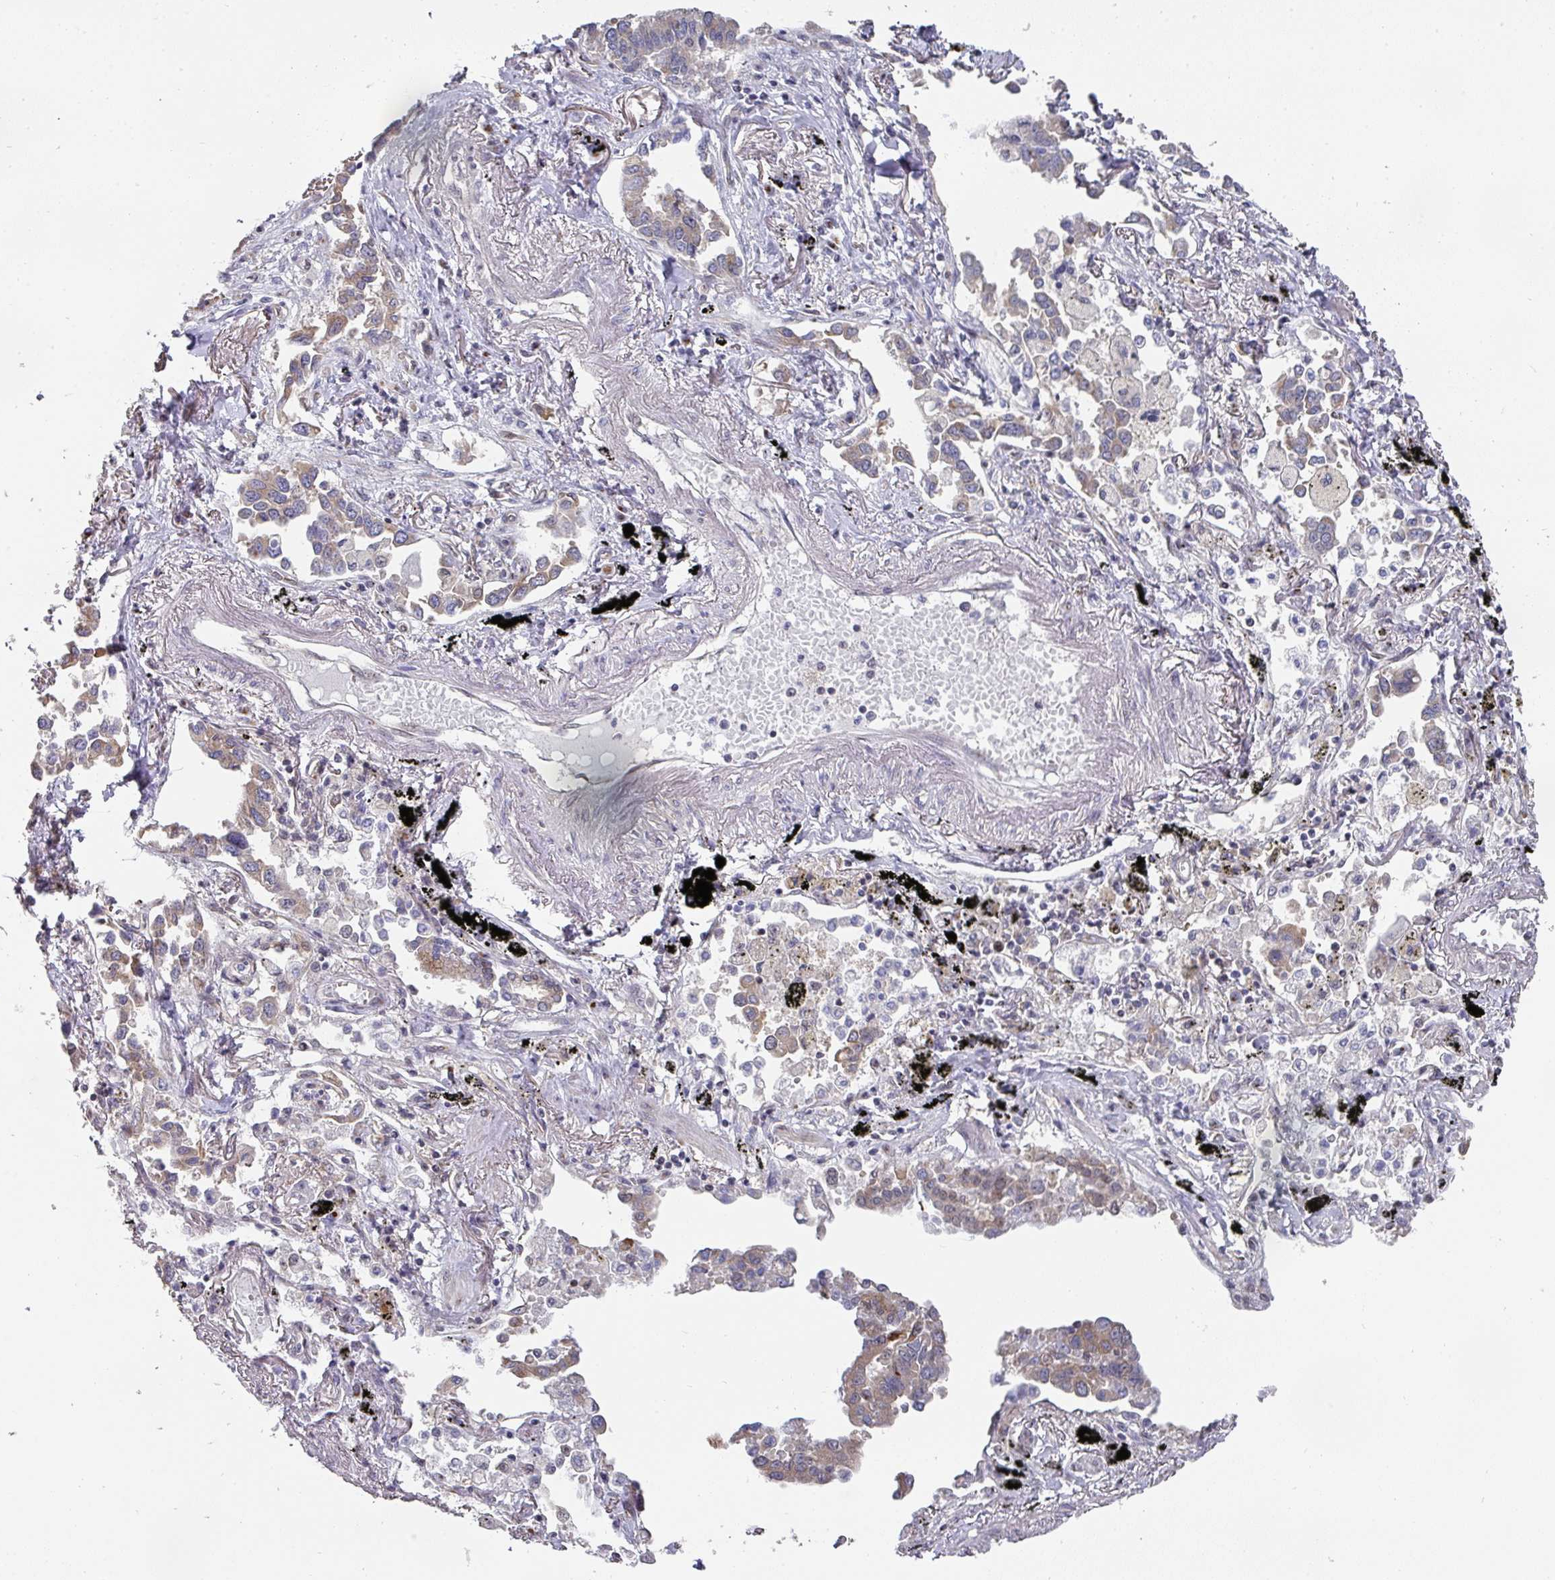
{"staining": {"intensity": "weak", "quantity": "25%-75%", "location": "cytoplasmic/membranous"}, "tissue": "lung cancer", "cell_type": "Tumor cells", "image_type": "cancer", "snomed": [{"axis": "morphology", "description": "Adenocarcinoma, NOS"}, {"axis": "topography", "description": "Lung"}], "caption": "The immunohistochemical stain labels weak cytoplasmic/membranous staining in tumor cells of adenocarcinoma (lung) tissue.", "gene": "C18orf25", "patient": {"sex": "male", "age": 67}}